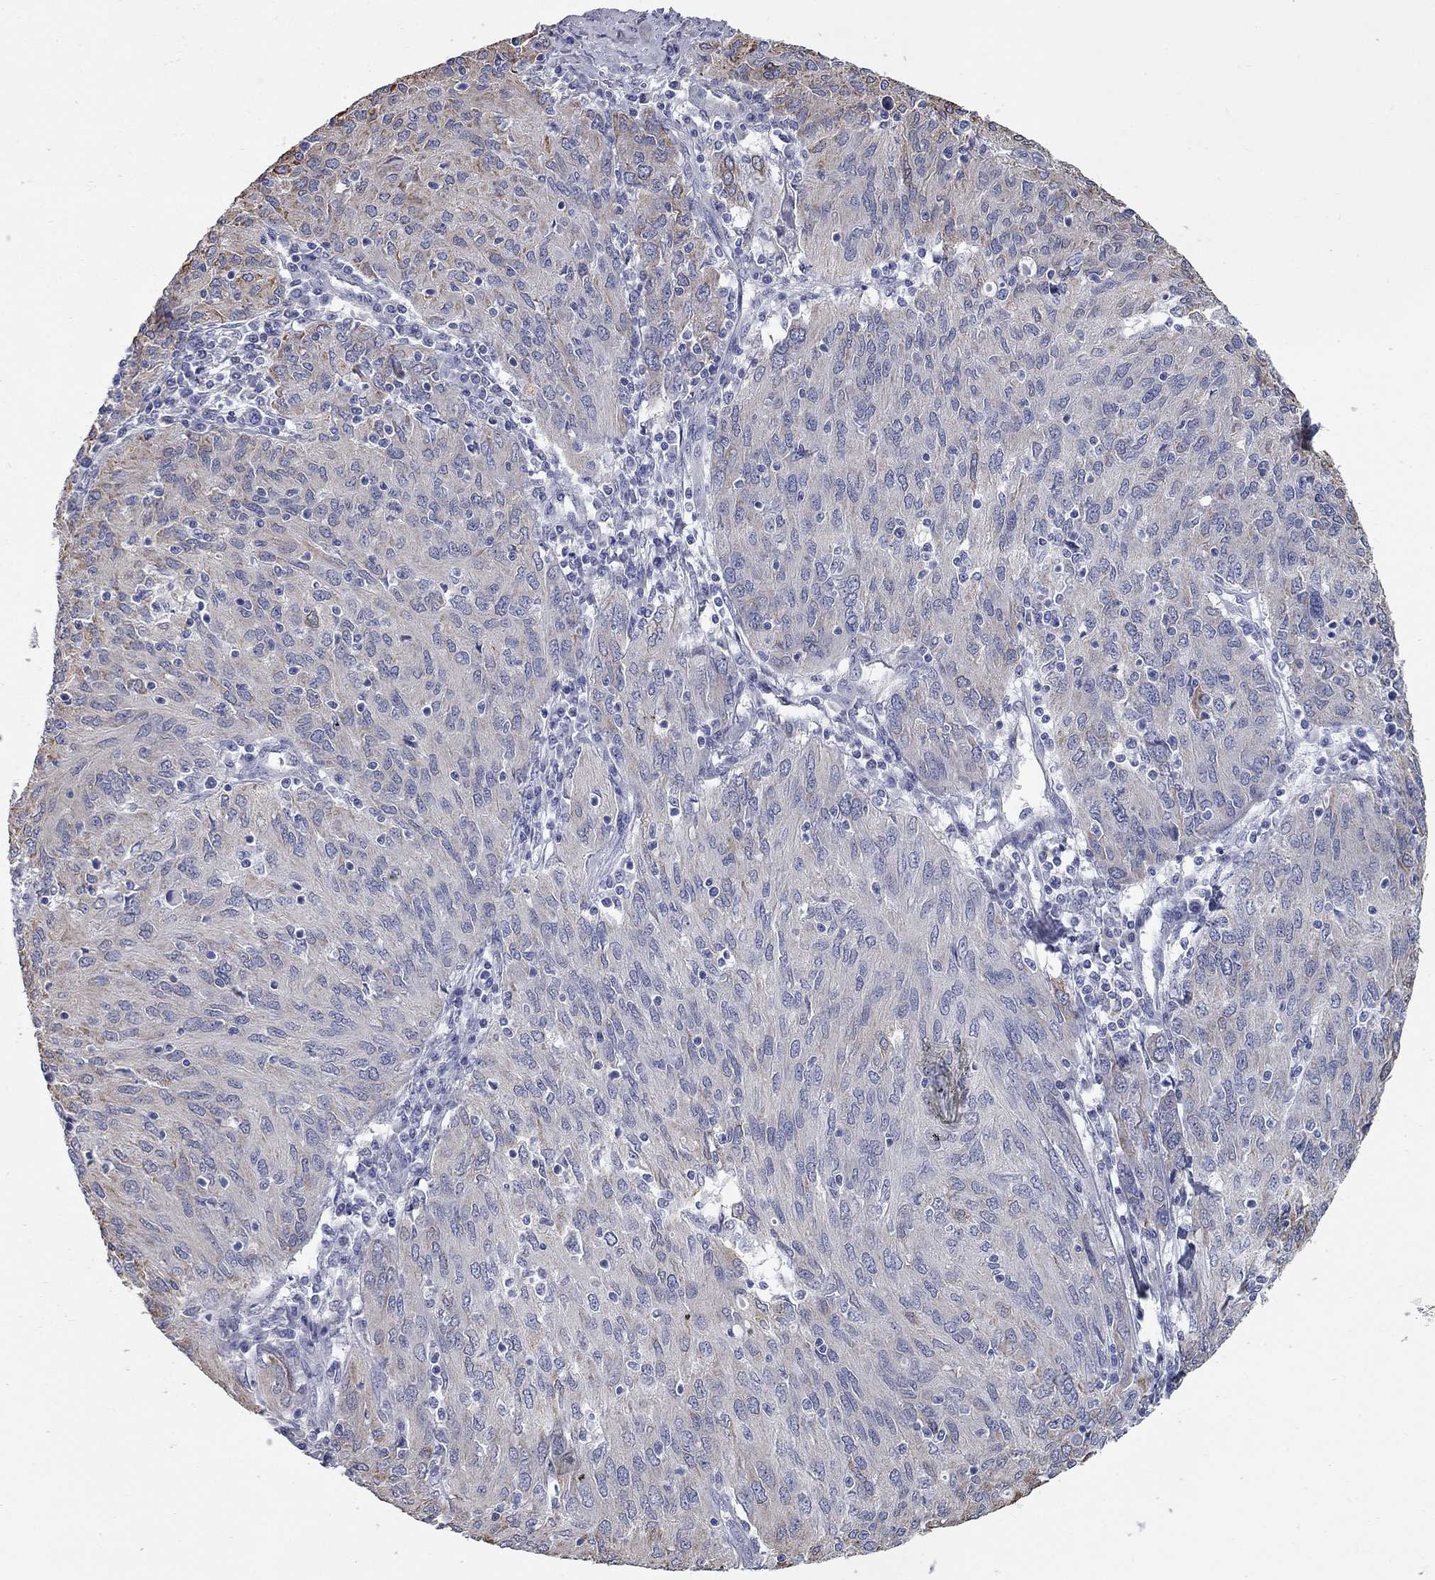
{"staining": {"intensity": "moderate", "quantity": "<25%", "location": "cytoplasmic/membranous"}, "tissue": "ovarian cancer", "cell_type": "Tumor cells", "image_type": "cancer", "snomed": [{"axis": "morphology", "description": "Carcinoma, endometroid"}, {"axis": "topography", "description": "Ovary"}], "caption": "Ovarian cancer stained with a protein marker demonstrates moderate staining in tumor cells.", "gene": "XAGE2", "patient": {"sex": "female", "age": 50}}